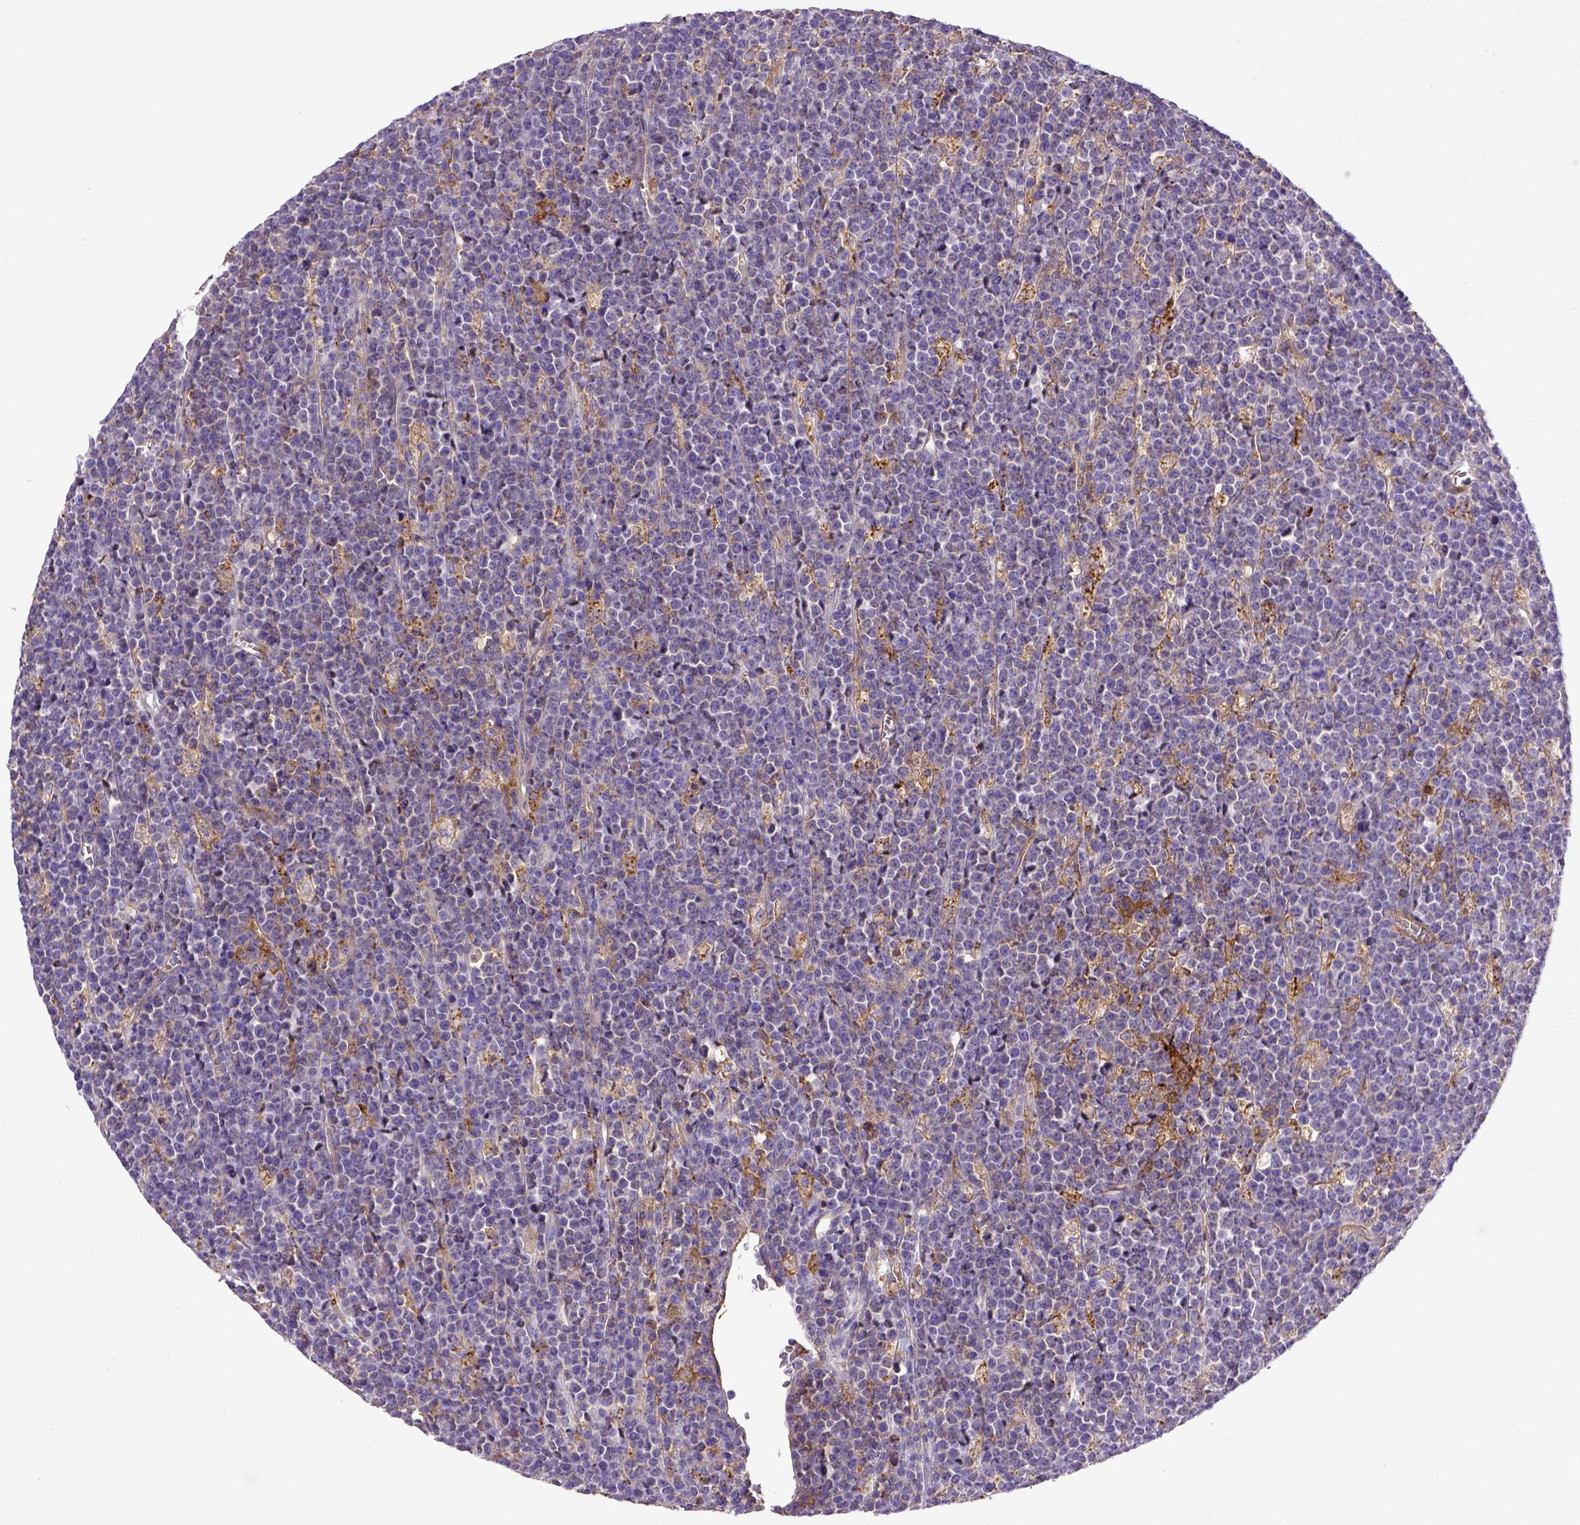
{"staining": {"intensity": "negative", "quantity": "none", "location": "none"}, "tissue": "lymphoma", "cell_type": "Tumor cells", "image_type": "cancer", "snomed": [{"axis": "morphology", "description": "Malignant lymphoma, non-Hodgkin's type, High grade"}, {"axis": "topography", "description": "Ovary"}], "caption": "An image of malignant lymphoma, non-Hodgkin's type (high-grade) stained for a protein shows no brown staining in tumor cells.", "gene": "CD40", "patient": {"sex": "female", "age": 56}}